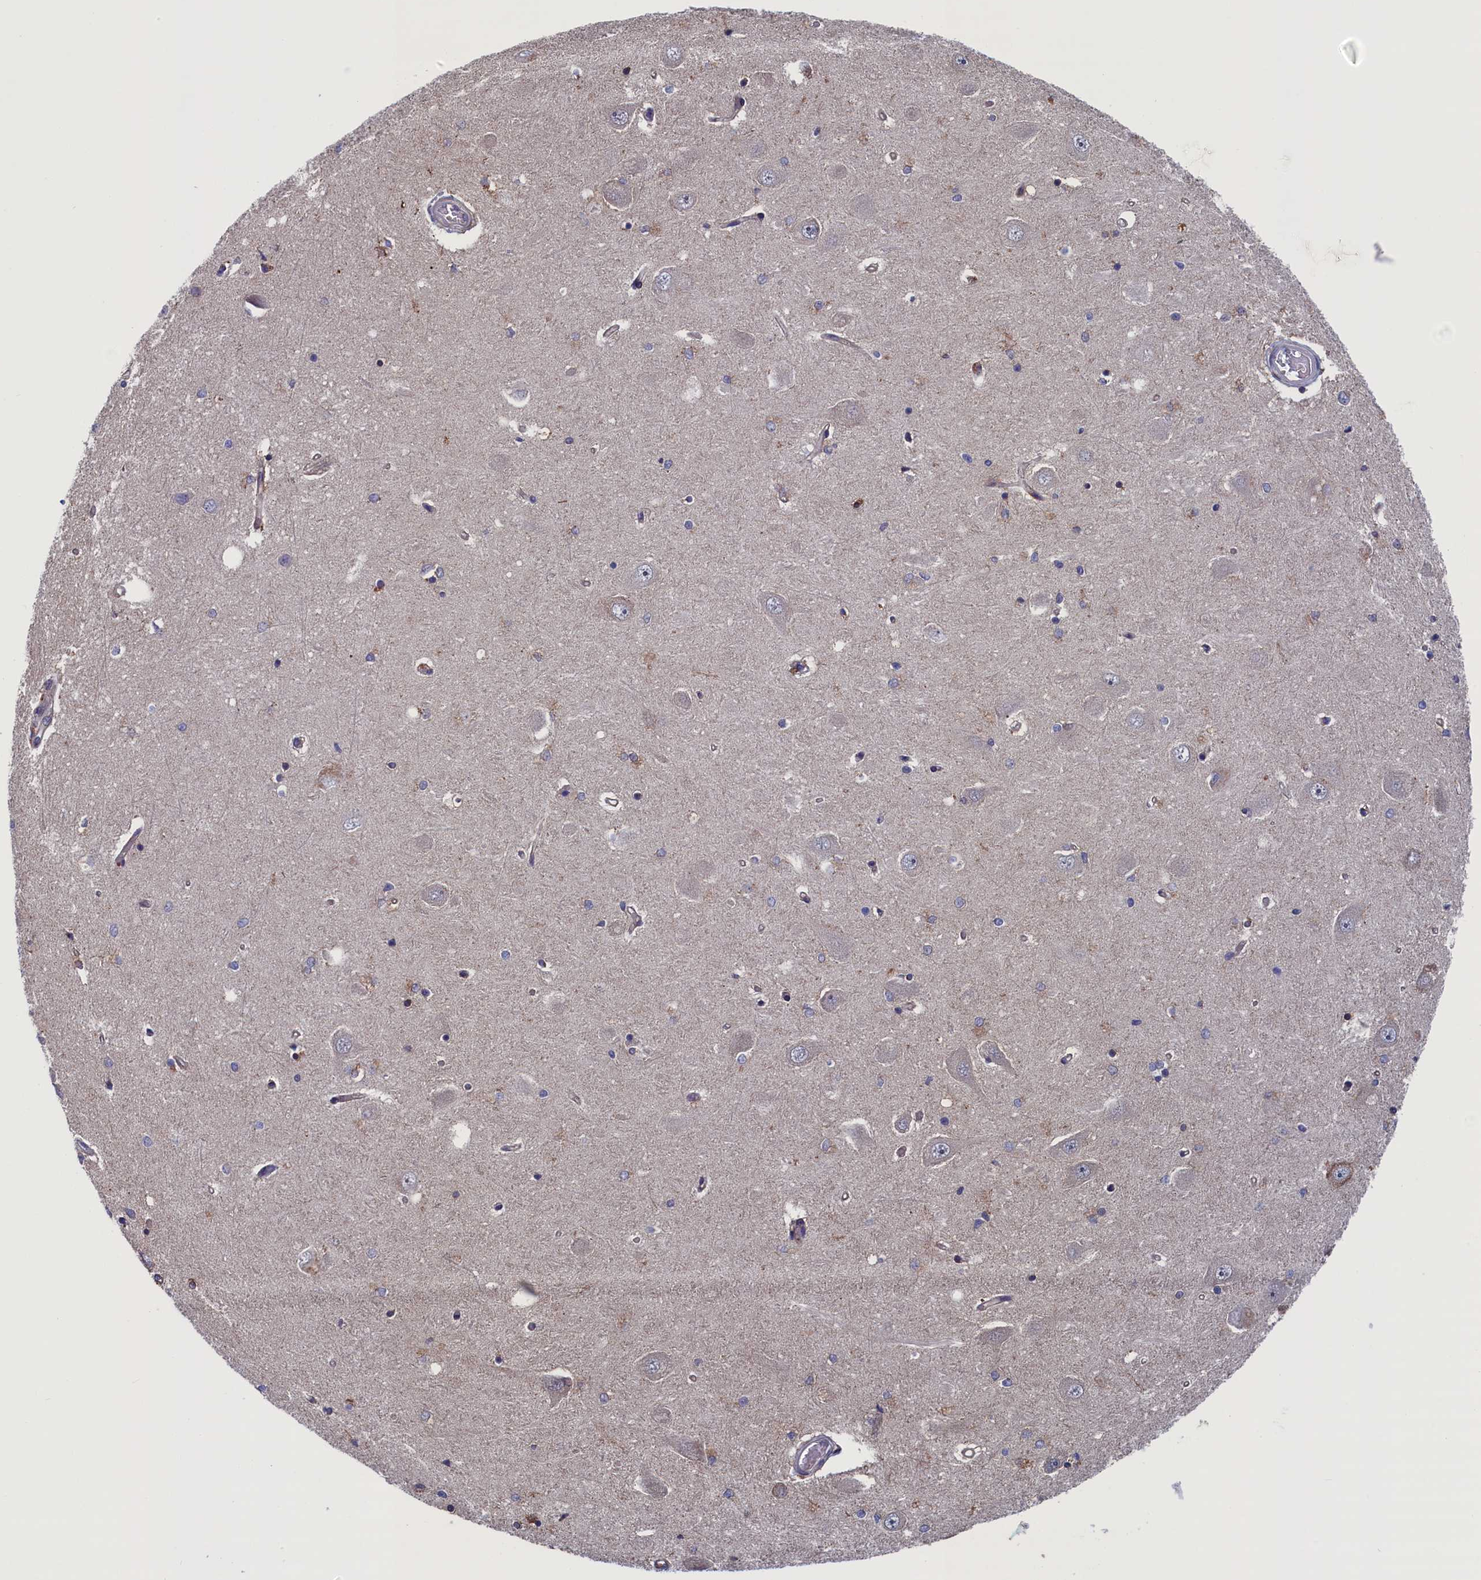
{"staining": {"intensity": "negative", "quantity": "none", "location": "none"}, "tissue": "hippocampus", "cell_type": "Glial cells", "image_type": "normal", "snomed": [{"axis": "morphology", "description": "Normal tissue, NOS"}, {"axis": "topography", "description": "Hippocampus"}], "caption": "Immunohistochemistry photomicrograph of unremarkable hippocampus: human hippocampus stained with DAB (3,3'-diaminobenzidine) demonstrates no significant protein expression in glial cells. (Brightfield microscopy of DAB immunohistochemistry at high magnification).", "gene": "SPATA13", "patient": {"sex": "male", "age": 45}}